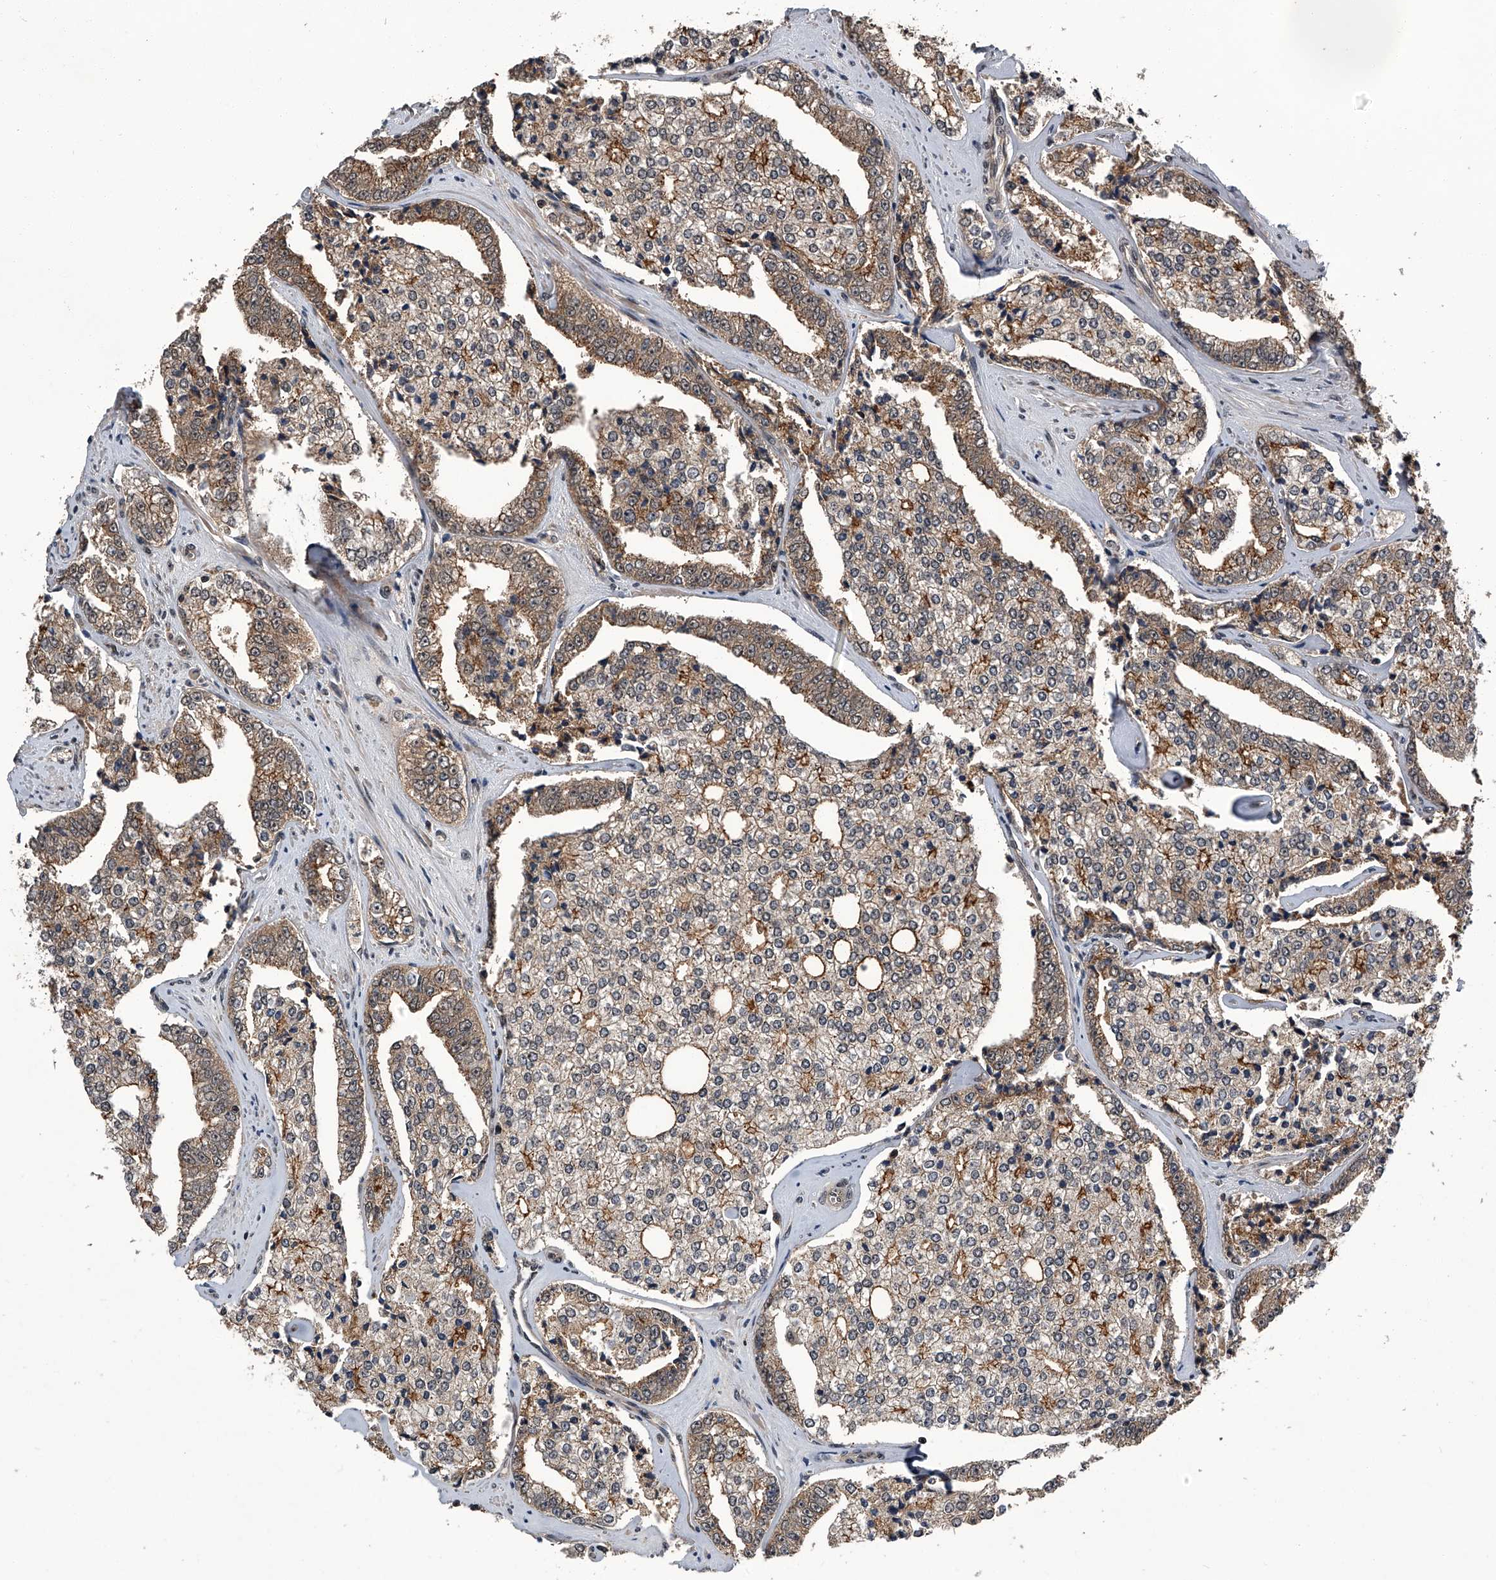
{"staining": {"intensity": "moderate", "quantity": ">75%", "location": "cytoplasmic/membranous,nuclear"}, "tissue": "prostate cancer", "cell_type": "Tumor cells", "image_type": "cancer", "snomed": [{"axis": "morphology", "description": "Adenocarcinoma, High grade"}, {"axis": "topography", "description": "Prostate"}], "caption": "The photomicrograph displays a brown stain indicating the presence of a protein in the cytoplasmic/membranous and nuclear of tumor cells in prostate adenocarcinoma (high-grade). (DAB (3,3'-diaminobenzidine) IHC, brown staining for protein, blue staining for nuclei).", "gene": "SLC12A8", "patient": {"sex": "male", "age": 71}}